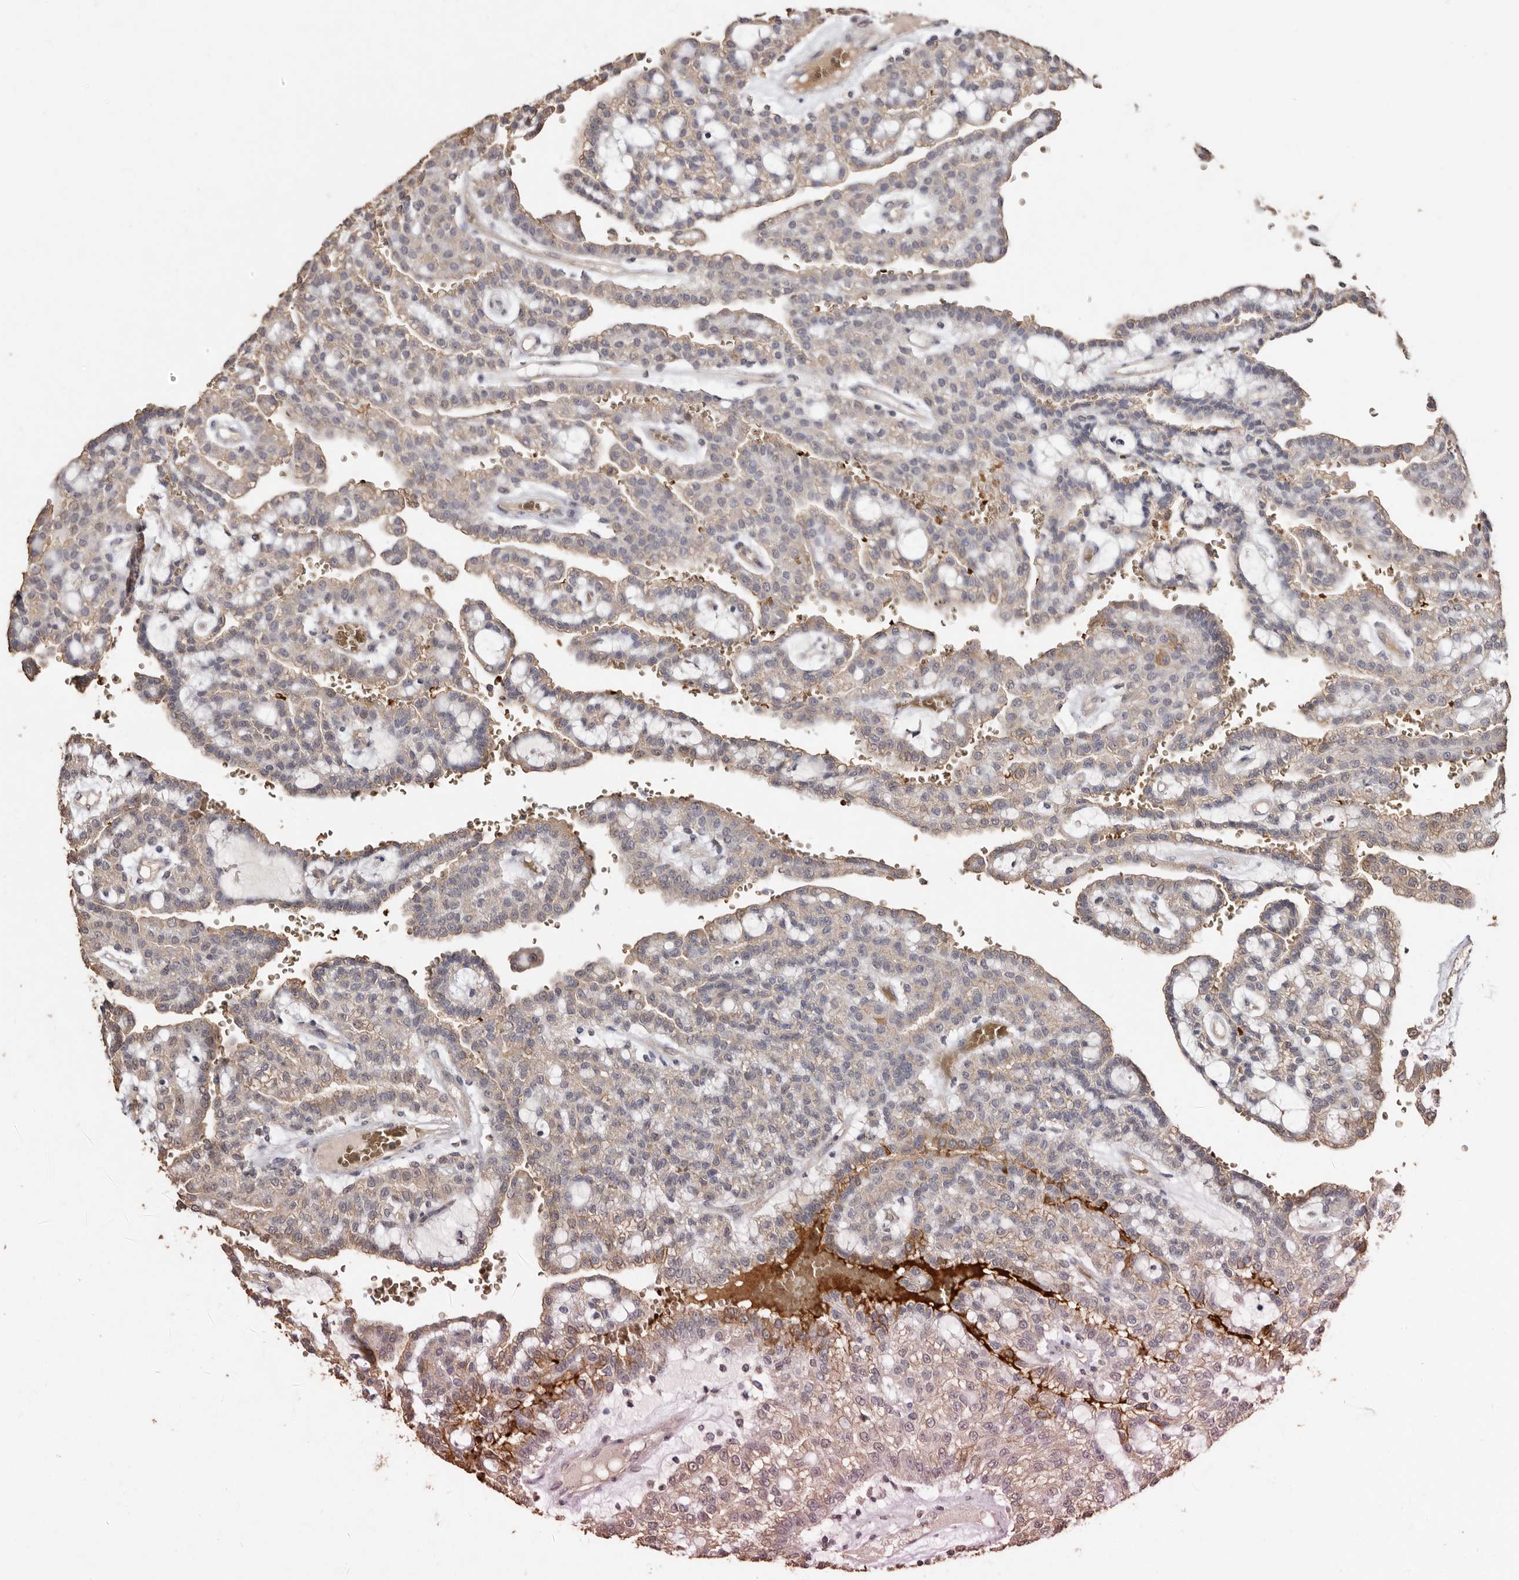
{"staining": {"intensity": "weak", "quantity": "25%-75%", "location": "cytoplasmic/membranous"}, "tissue": "renal cancer", "cell_type": "Tumor cells", "image_type": "cancer", "snomed": [{"axis": "morphology", "description": "Adenocarcinoma, NOS"}, {"axis": "topography", "description": "Kidney"}], "caption": "Protein staining reveals weak cytoplasmic/membranous positivity in about 25%-75% of tumor cells in renal adenocarcinoma. The protein is shown in brown color, while the nuclei are stained blue.", "gene": "GRAMD2A", "patient": {"sex": "male", "age": 63}}